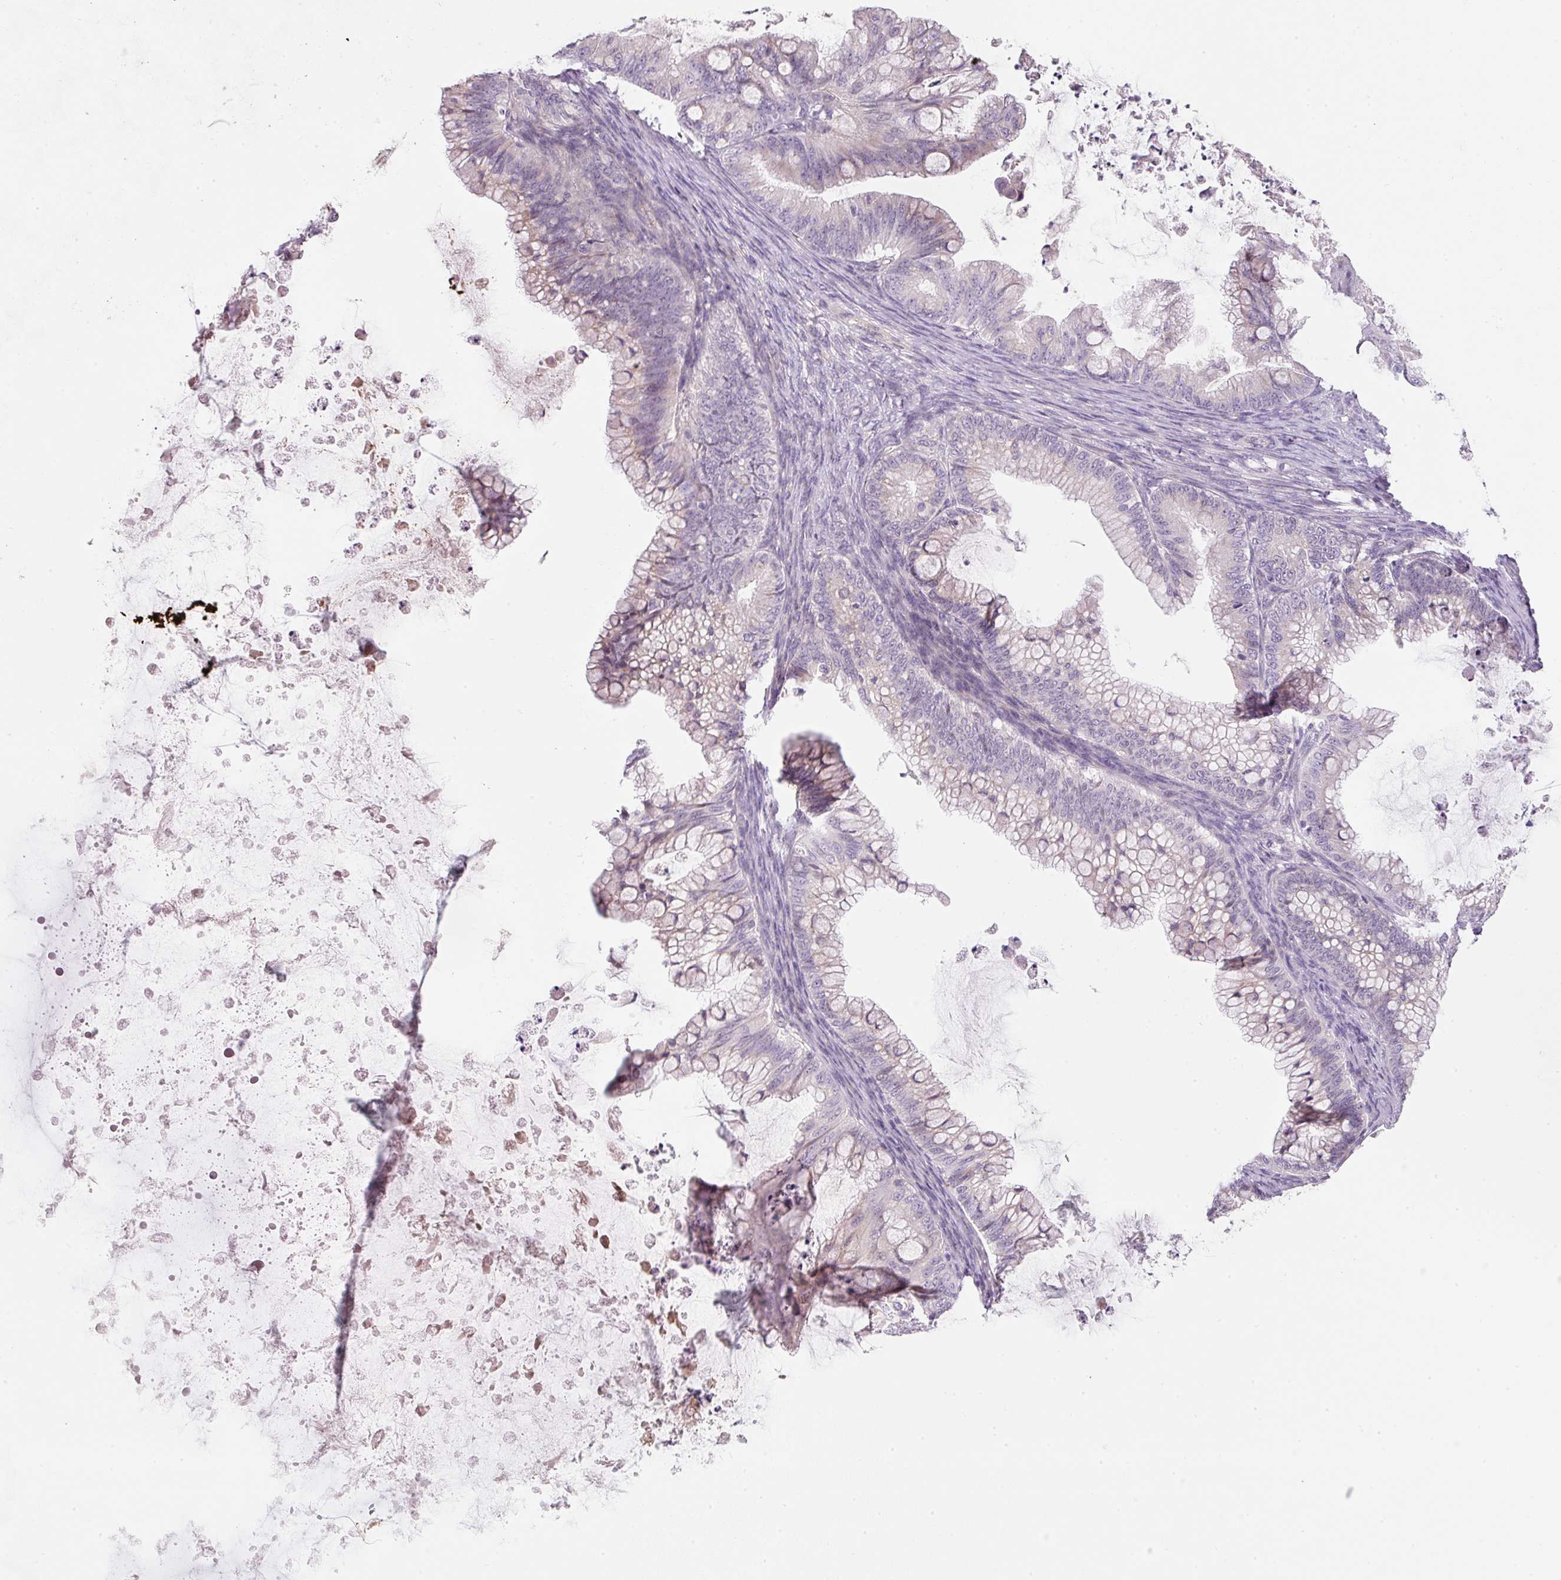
{"staining": {"intensity": "negative", "quantity": "none", "location": "none"}, "tissue": "ovarian cancer", "cell_type": "Tumor cells", "image_type": "cancer", "snomed": [{"axis": "morphology", "description": "Cystadenocarcinoma, mucinous, NOS"}, {"axis": "topography", "description": "Ovary"}], "caption": "High magnification brightfield microscopy of ovarian mucinous cystadenocarcinoma stained with DAB (brown) and counterstained with hematoxylin (blue): tumor cells show no significant positivity. (DAB immunohistochemistry (IHC) with hematoxylin counter stain).", "gene": "NBPF11", "patient": {"sex": "female", "age": 35}}